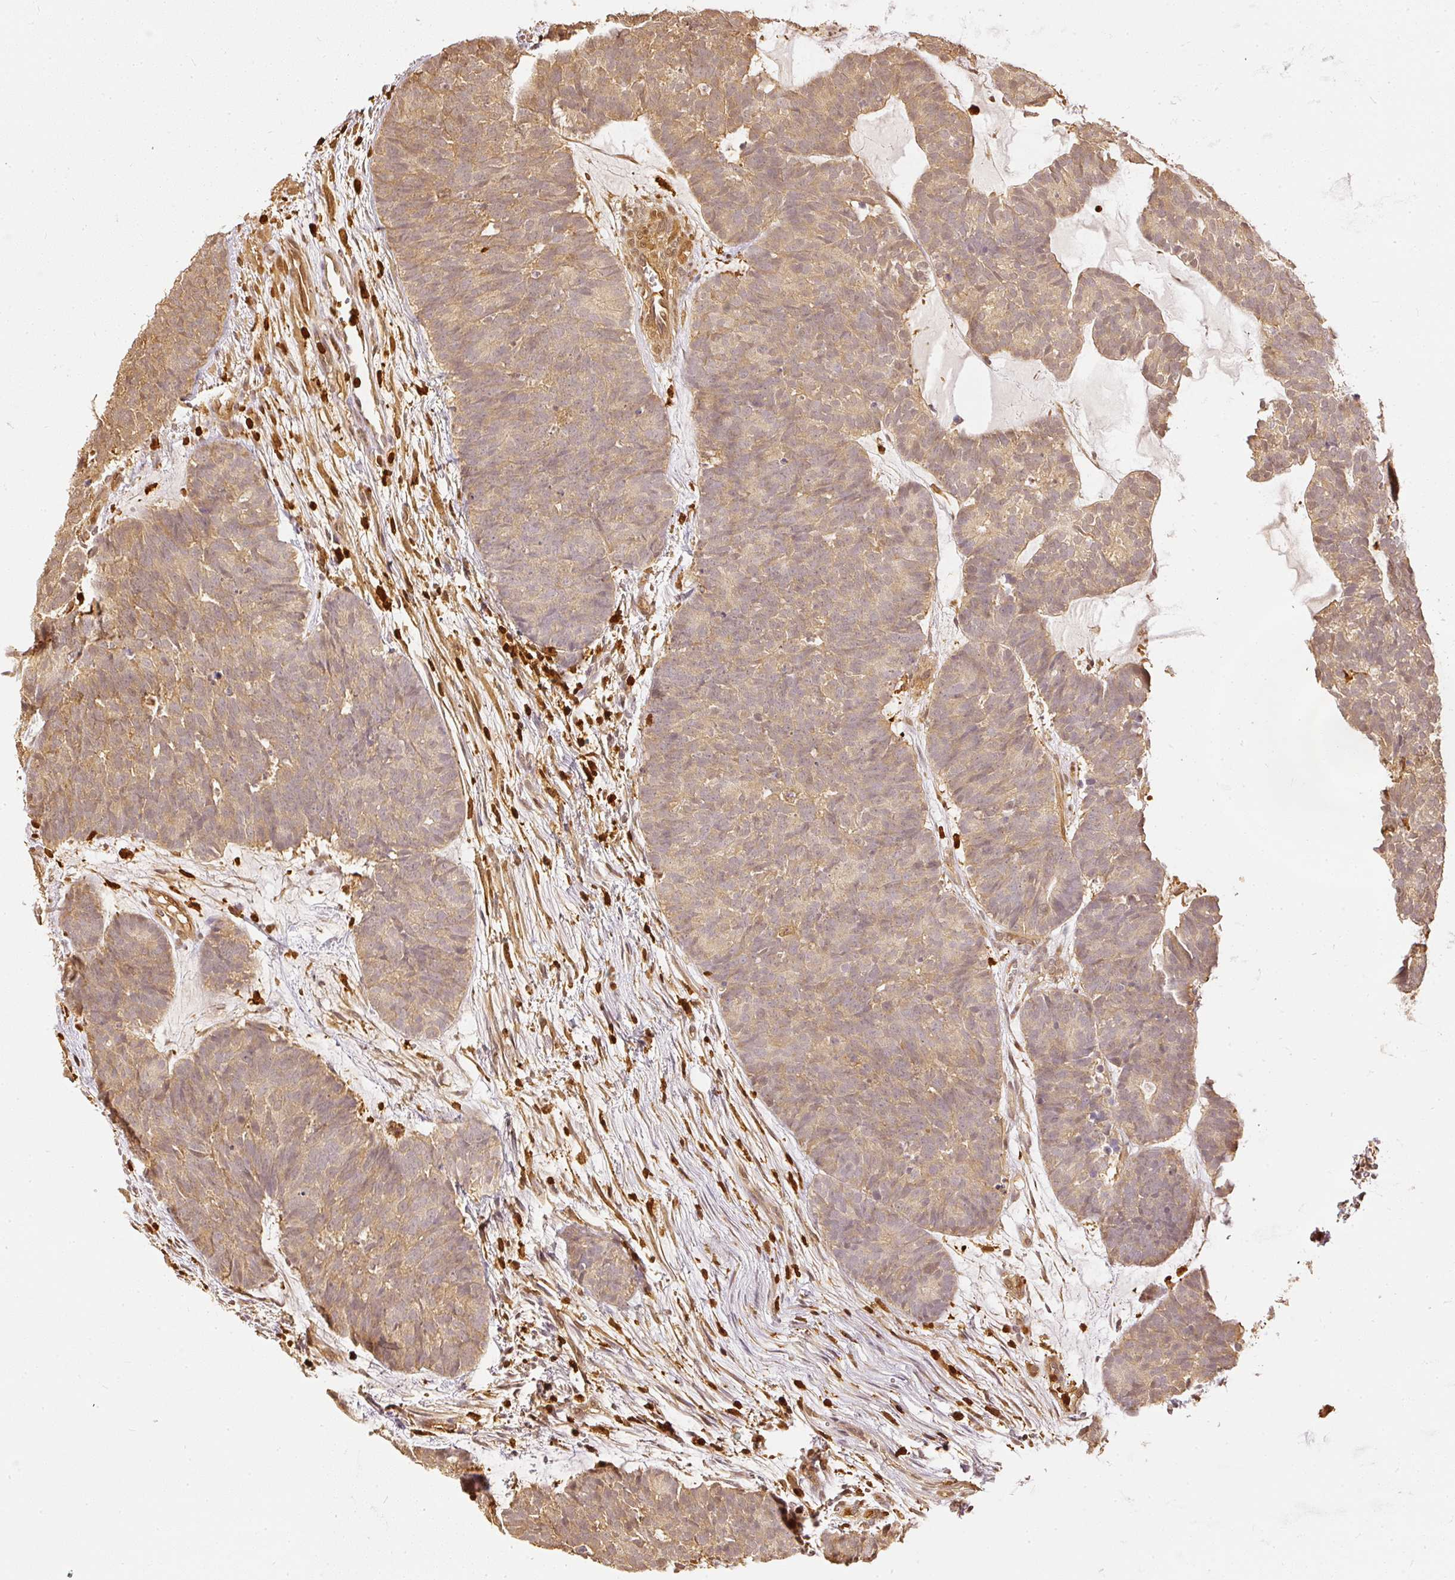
{"staining": {"intensity": "moderate", "quantity": "25%-75%", "location": "cytoplasmic/membranous"}, "tissue": "head and neck cancer", "cell_type": "Tumor cells", "image_type": "cancer", "snomed": [{"axis": "morphology", "description": "Adenocarcinoma, NOS"}, {"axis": "topography", "description": "Head-Neck"}], "caption": "High-magnification brightfield microscopy of head and neck cancer (adenocarcinoma) stained with DAB (3,3'-diaminobenzidine) (brown) and counterstained with hematoxylin (blue). tumor cells exhibit moderate cytoplasmic/membranous positivity is appreciated in about25%-75% of cells.", "gene": "PFN1", "patient": {"sex": "female", "age": 81}}